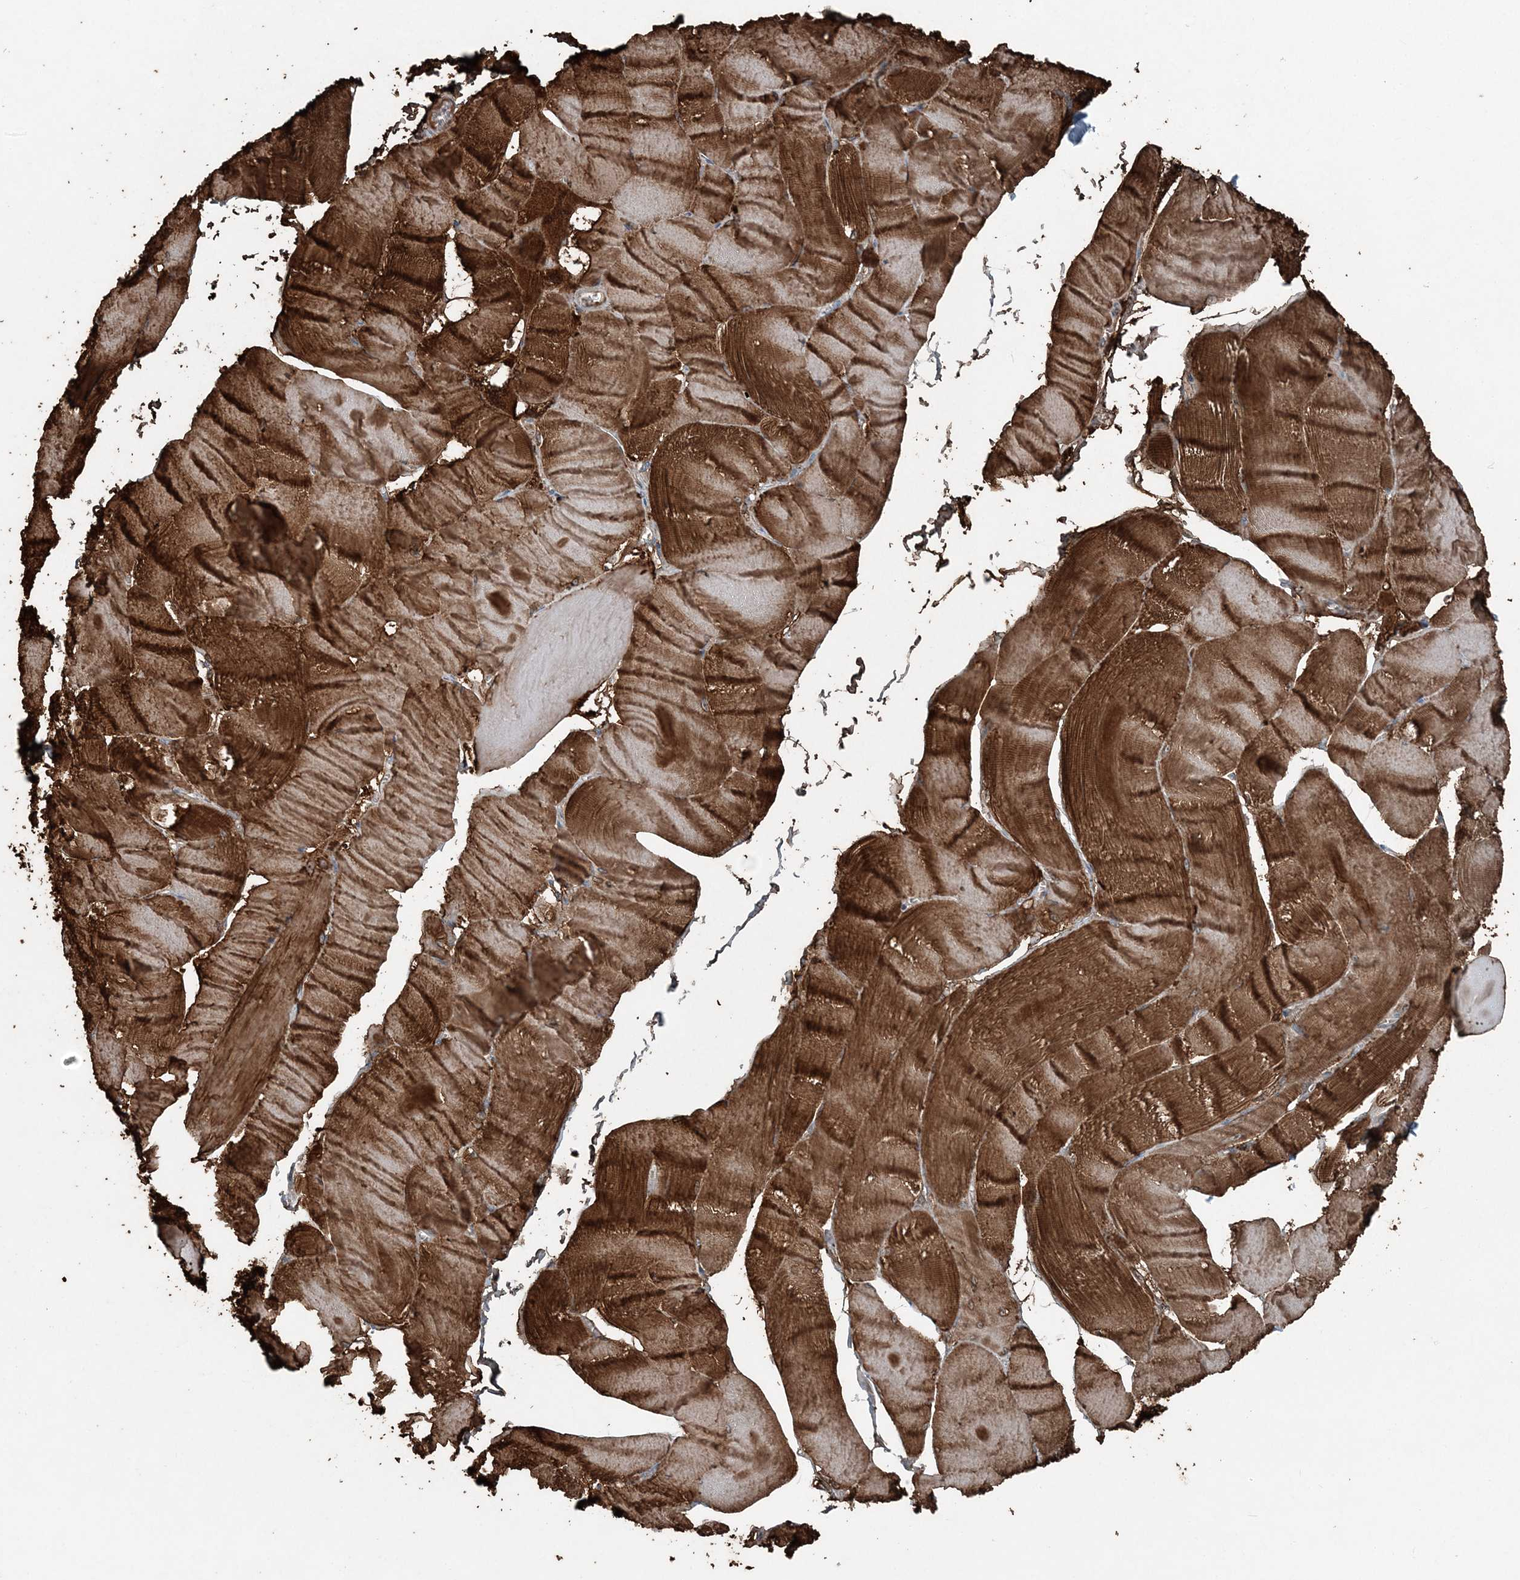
{"staining": {"intensity": "strong", "quantity": ">75%", "location": "cytoplasmic/membranous"}, "tissue": "skeletal muscle", "cell_type": "Myocytes", "image_type": "normal", "snomed": [{"axis": "morphology", "description": "Normal tissue, NOS"}, {"axis": "morphology", "description": "Basal cell carcinoma"}, {"axis": "topography", "description": "Skeletal muscle"}], "caption": "Protein expression analysis of normal human skeletal muscle reveals strong cytoplasmic/membranous expression in approximately >75% of myocytes.", "gene": "KY", "patient": {"sex": "female", "age": 64}}